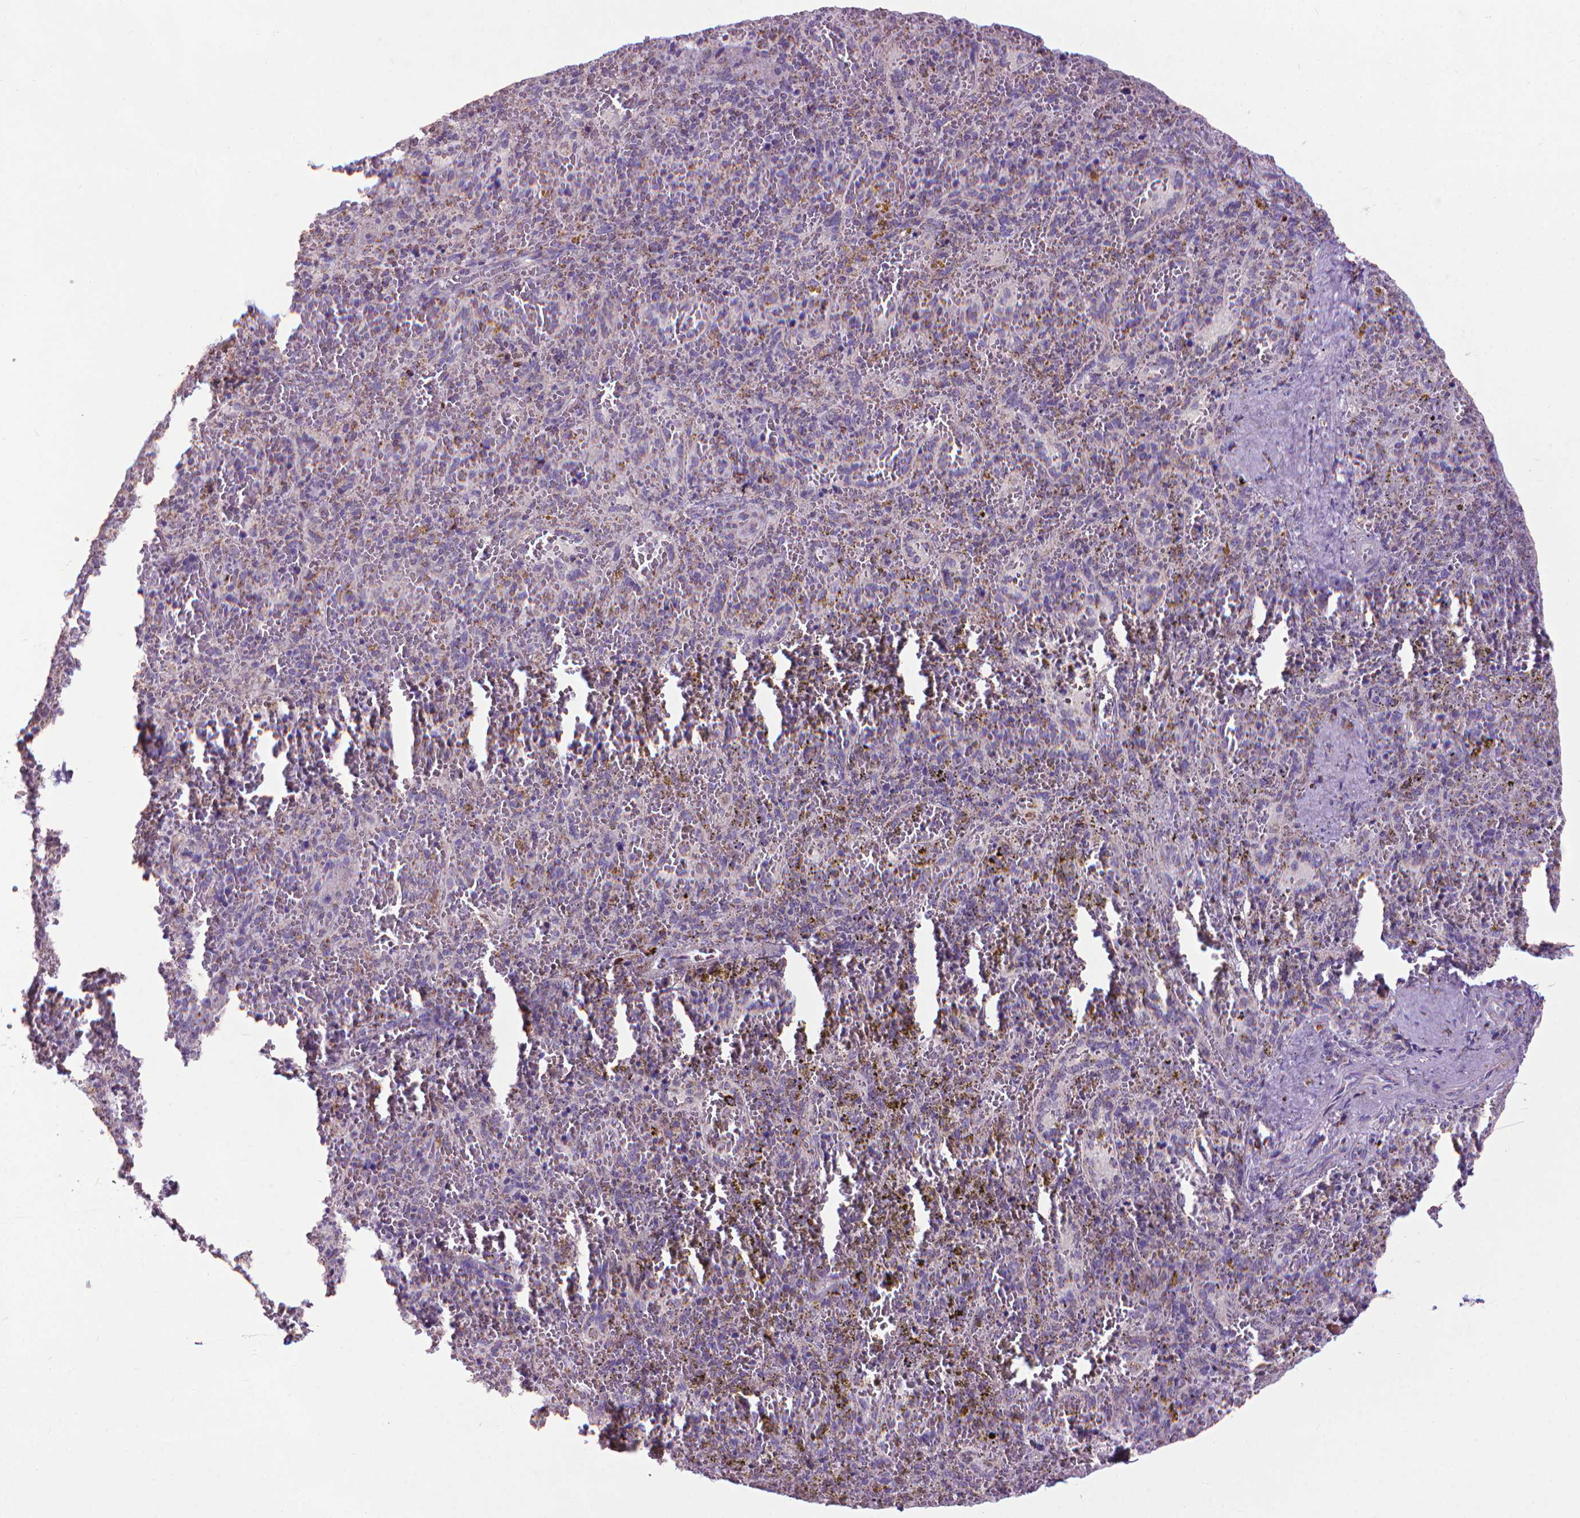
{"staining": {"intensity": "negative", "quantity": "none", "location": "none"}, "tissue": "spleen", "cell_type": "Cells in red pulp", "image_type": "normal", "snomed": [{"axis": "morphology", "description": "Normal tissue, NOS"}, {"axis": "topography", "description": "Spleen"}], "caption": "This is a image of IHC staining of benign spleen, which shows no positivity in cells in red pulp. The staining is performed using DAB brown chromogen with nuclei counter-stained in using hematoxylin.", "gene": "VDAC1", "patient": {"sex": "female", "age": 50}}